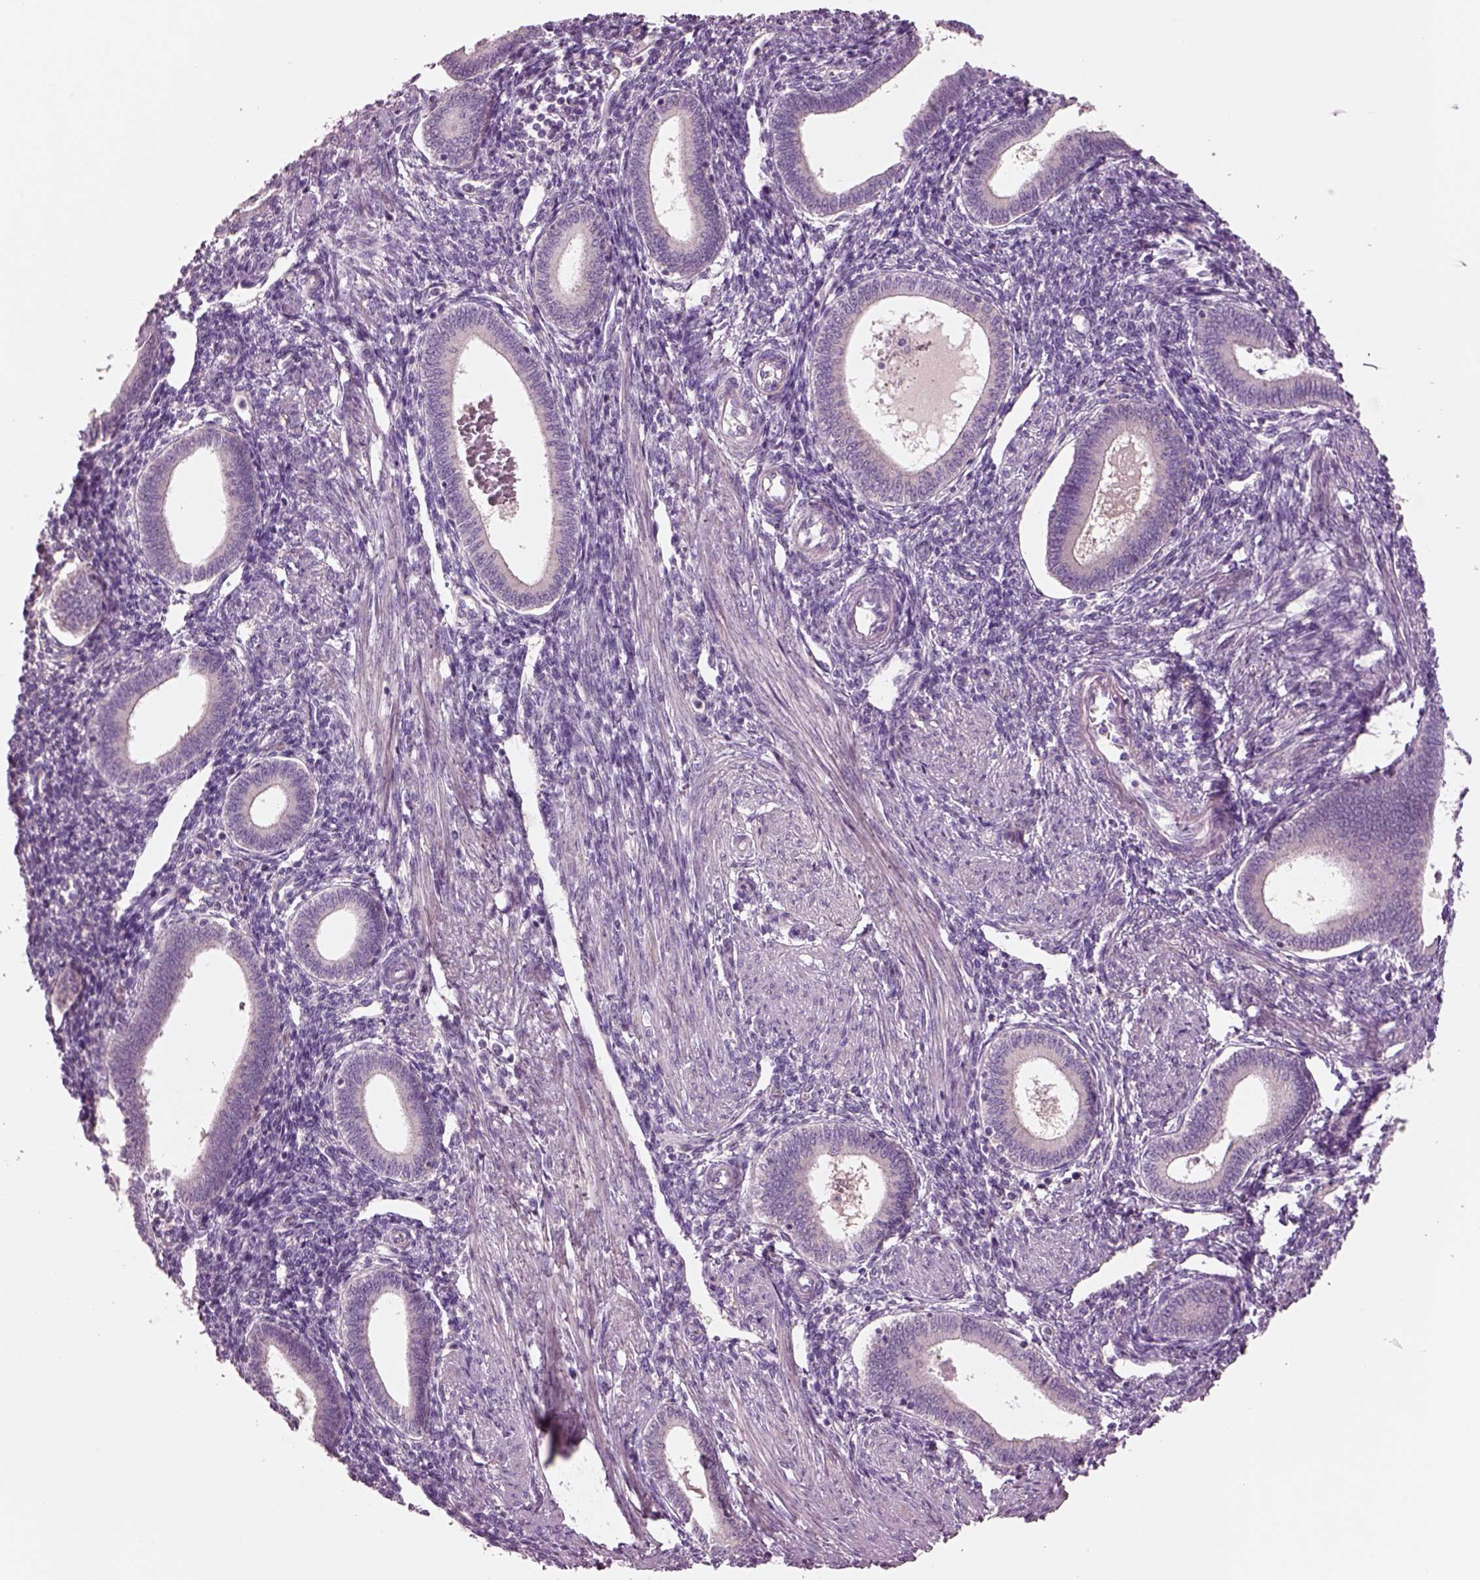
{"staining": {"intensity": "negative", "quantity": "none", "location": "none"}, "tissue": "endometrium", "cell_type": "Cells in endometrial stroma", "image_type": "normal", "snomed": [{"axis": "morphology", "description": "Normal tissue, NOS"}, {"axis": "topography", "description": "Endometrium"}], "caption": "IHC histopathology image of benign human endometrium stained for a protein (brown), which exhibits no positivity in cells in endometrial stroma.", "gene": "PLPP7", "patient": {"sex": "female", "age": 42}}